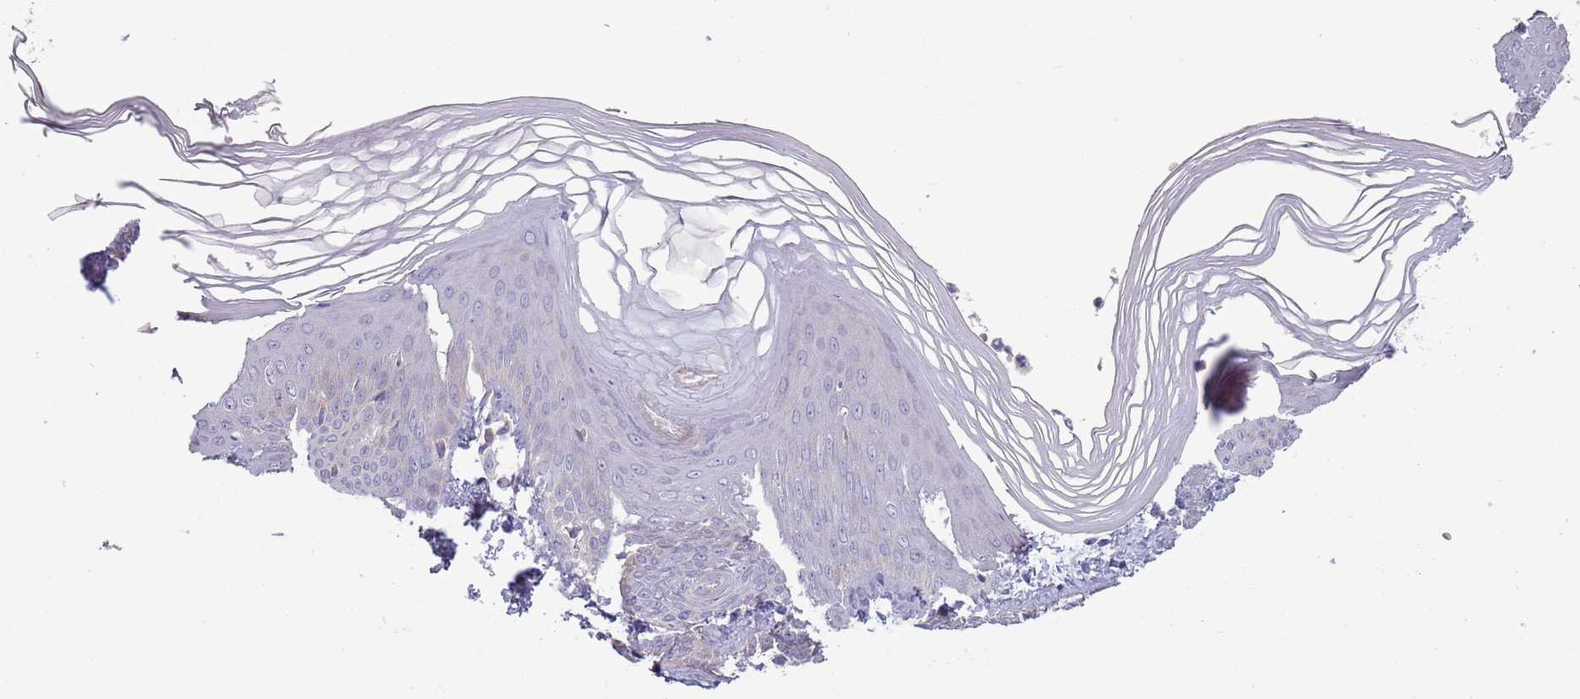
{"staining": {"intensity": "negative", "quantity": "none", "location": "none"}, "tissue": "skin", "cell_type": "Epidermal cells", "image_type": "normal", "snomed": [{"axis": "morphology", "description": "Normal tissue, NOS"}, {"axis": "morphology", "description": "Inflammation, NOS"}, {"axis": "topography", "description": "Soft tissue"}, {"axis": "topography", "description": "Anal"}], "caption": "High magnification brightfield microscopy of benign skin stained with DAB (brown) and counterstained with hematoxylin (blue): epidermal cells show no significant staining.", "gene": "LTB", "patient": {"sex": "female", "age": 15}}